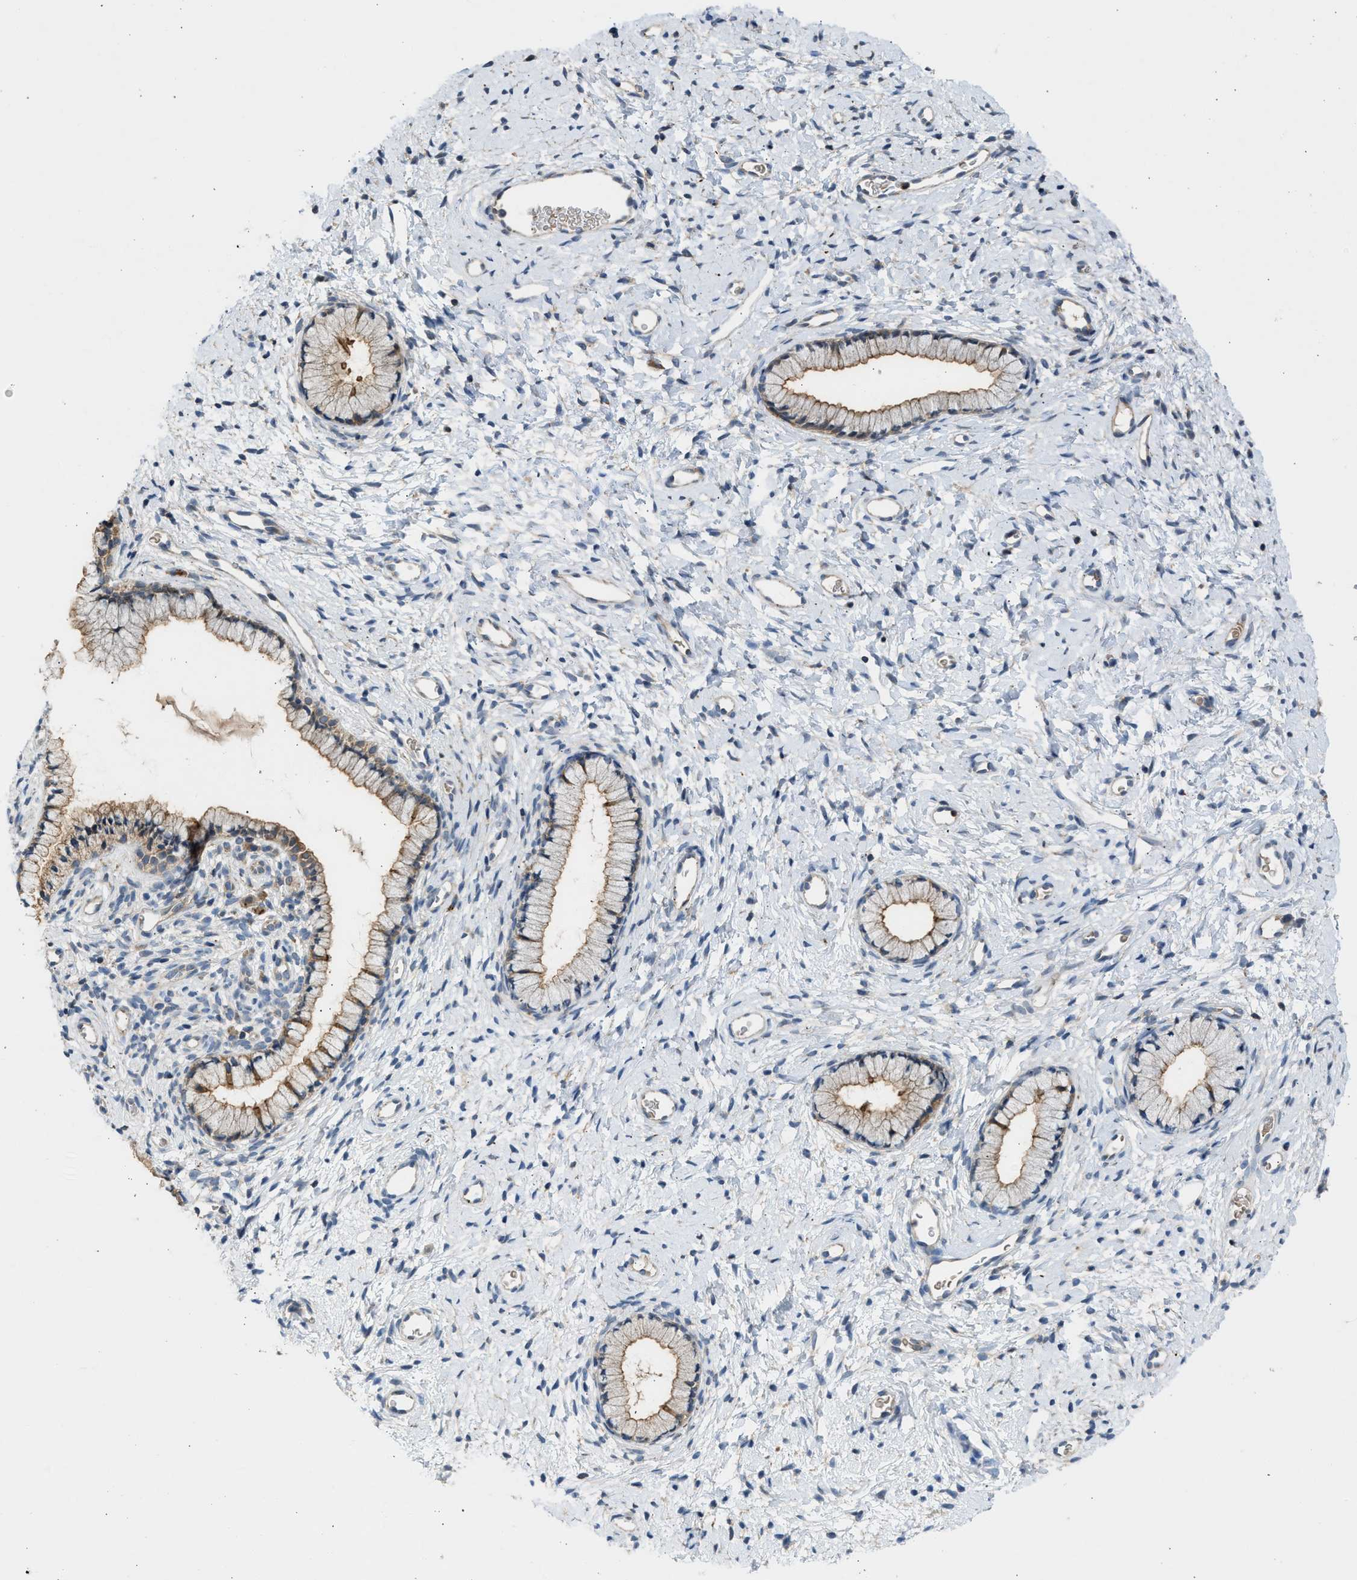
{"staining": {"intensity": "weak", "quantity": "<25%", "location": "cytoplasmic/membranous"}, "tissue": "cervix", "cell_type": "Glandular cells", "image_type": "normal", "snomed": [{"axis": "morphology", "description": "Normal tissue, NOS"}, {"axis": "topography", "description": "Cervix"}], "caption": "The immunohistochemistry image has no significant positivity in glandular cells of cervix. (DAB immunohistochemistry (IHC) visualized using brightfield microscopy, high magnification).", "gene": "CYP1A1", "patient": {"sex": "female", "age": 72}}